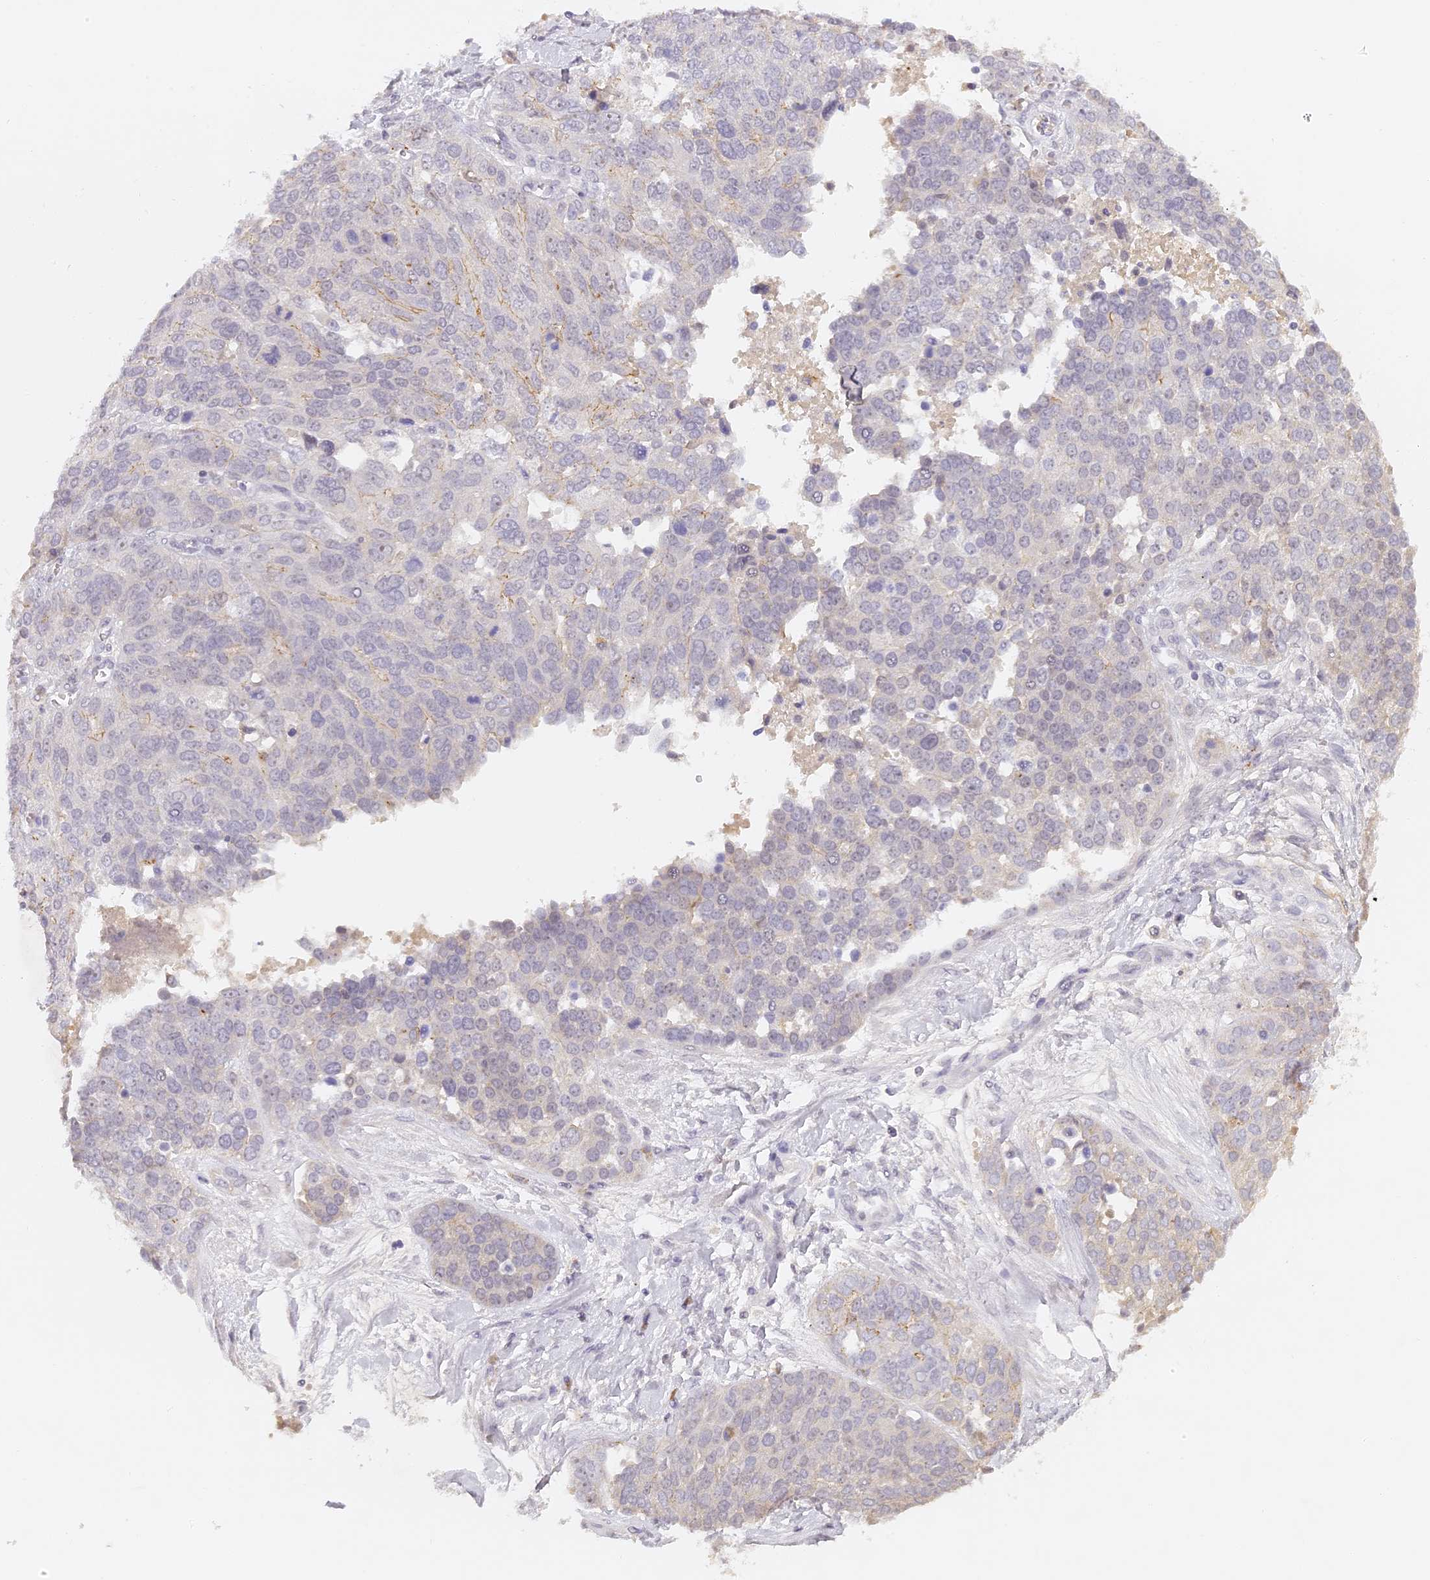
{"staining": {"intensity": "weak", "quantity": "<25%", "location": "cytoplasmic/membranous"}, "tissue": "ovarian cancer", "cell_type": "Tumor cells", "image_type": "cancer", "snomed": [{"axis": "morphology", "description": "Cystadenocarcinoma, serous, NOS"}, {"axis": "topography", "description": "Ovary"}], "caption": "Tumor cells are negative for brown protein staining in ovarian cancer (serous cystadenocarcinoma). (Brightfield microscopy of DAB immunohistochemistry (IHC) at high magnification).", "gene": "ELL3", "patient": {"sex": "female", "age": 44}}